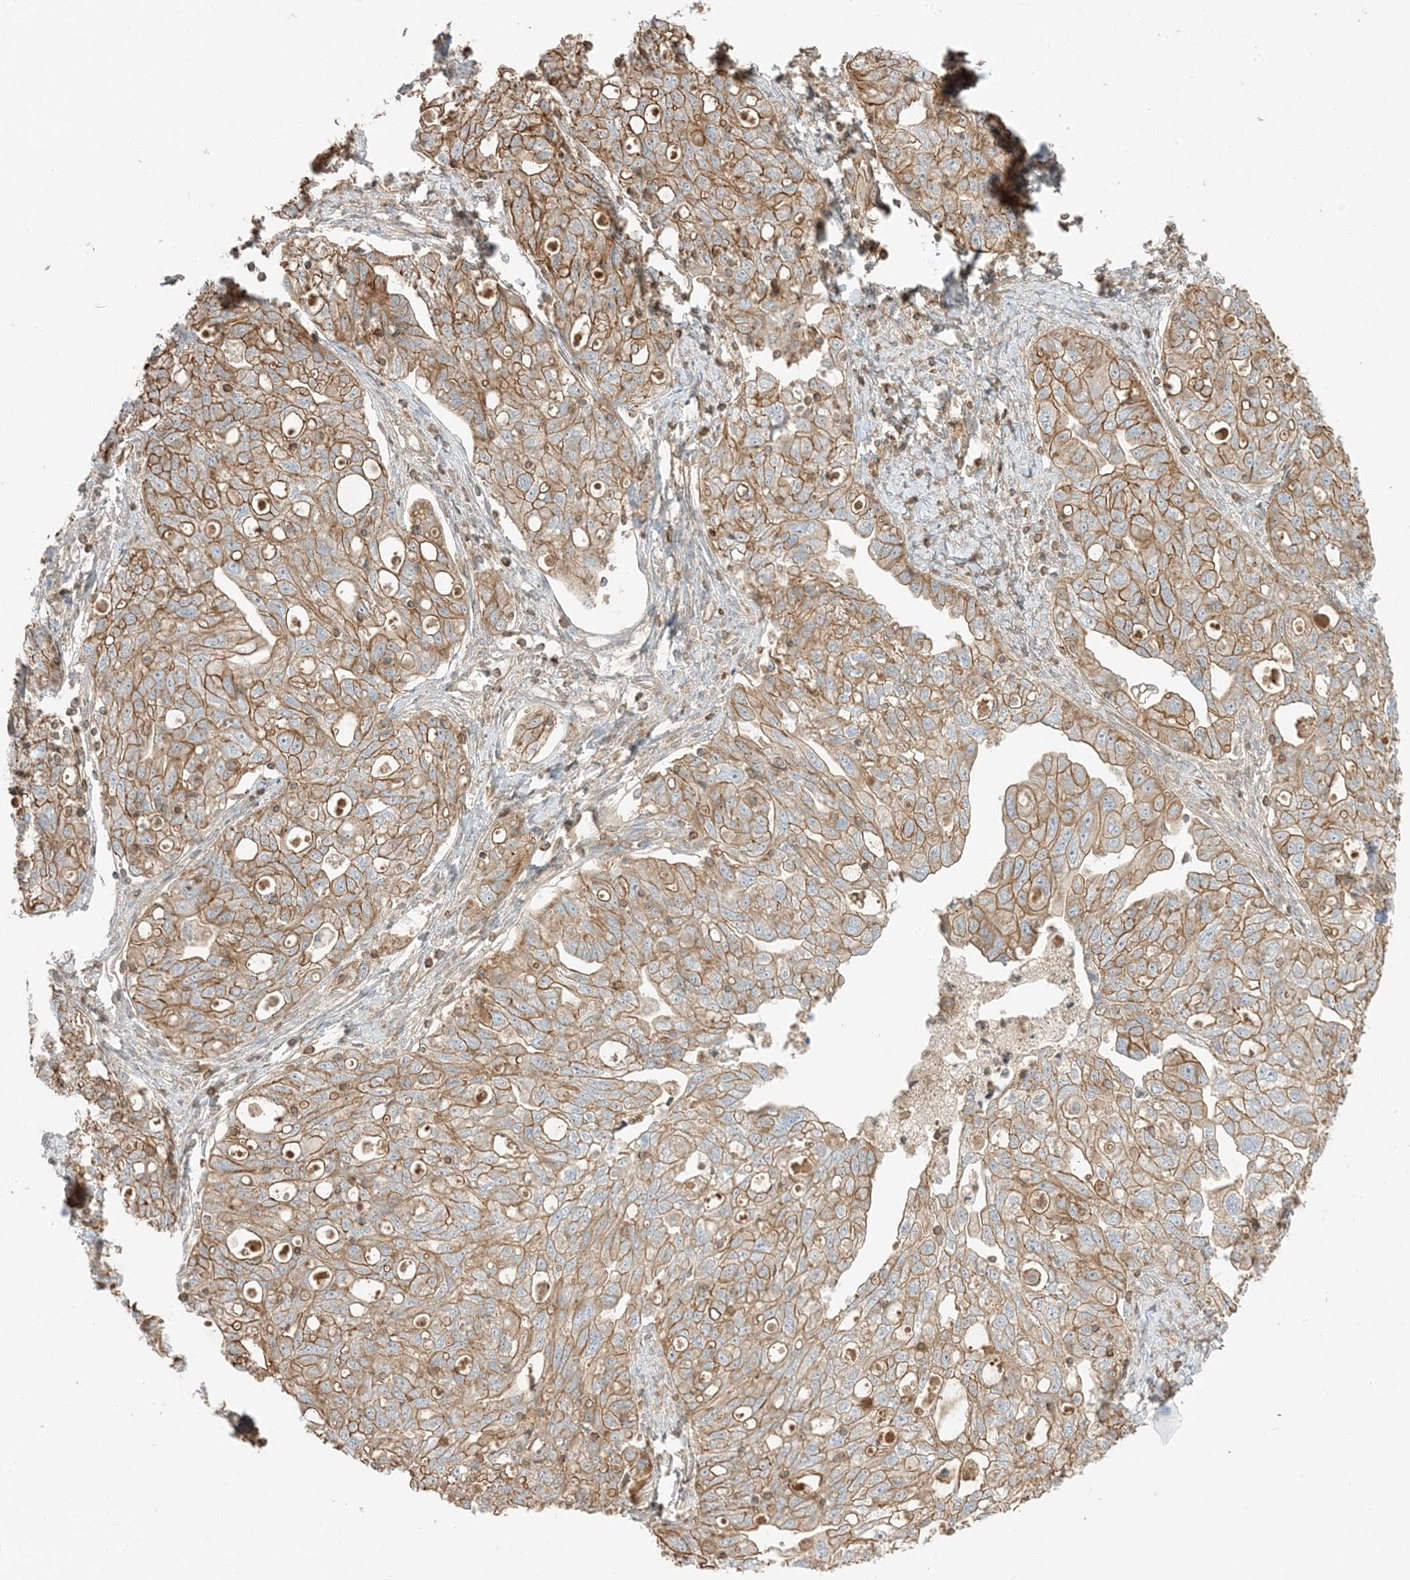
{"staining": {"intensity": "moderate", "quantity": ">75%", "location": "cytoplasmic/membranous"}, "tissue": "ovarian cancer", "cell_type": "Tumor cells", "image_type": "cancer", "snomed": [{"axis": "morphology", "description": "Carcinoma, NOS"}, {"axis": "morphology", "description": "Cystadenocarcinoma, serous, NOS"}, {"axis": "topography", "description": "Ovary"}], "caption": "This histopathology image shows immunohistochemistry (IHC) staining of ovarian carcinoma, with medium moderate cytoplasmic/membranous positivity in approximately >75% of tumor cells.", "gene": "SLC25A12", "patient": {"sex": "female", "age": 69}}